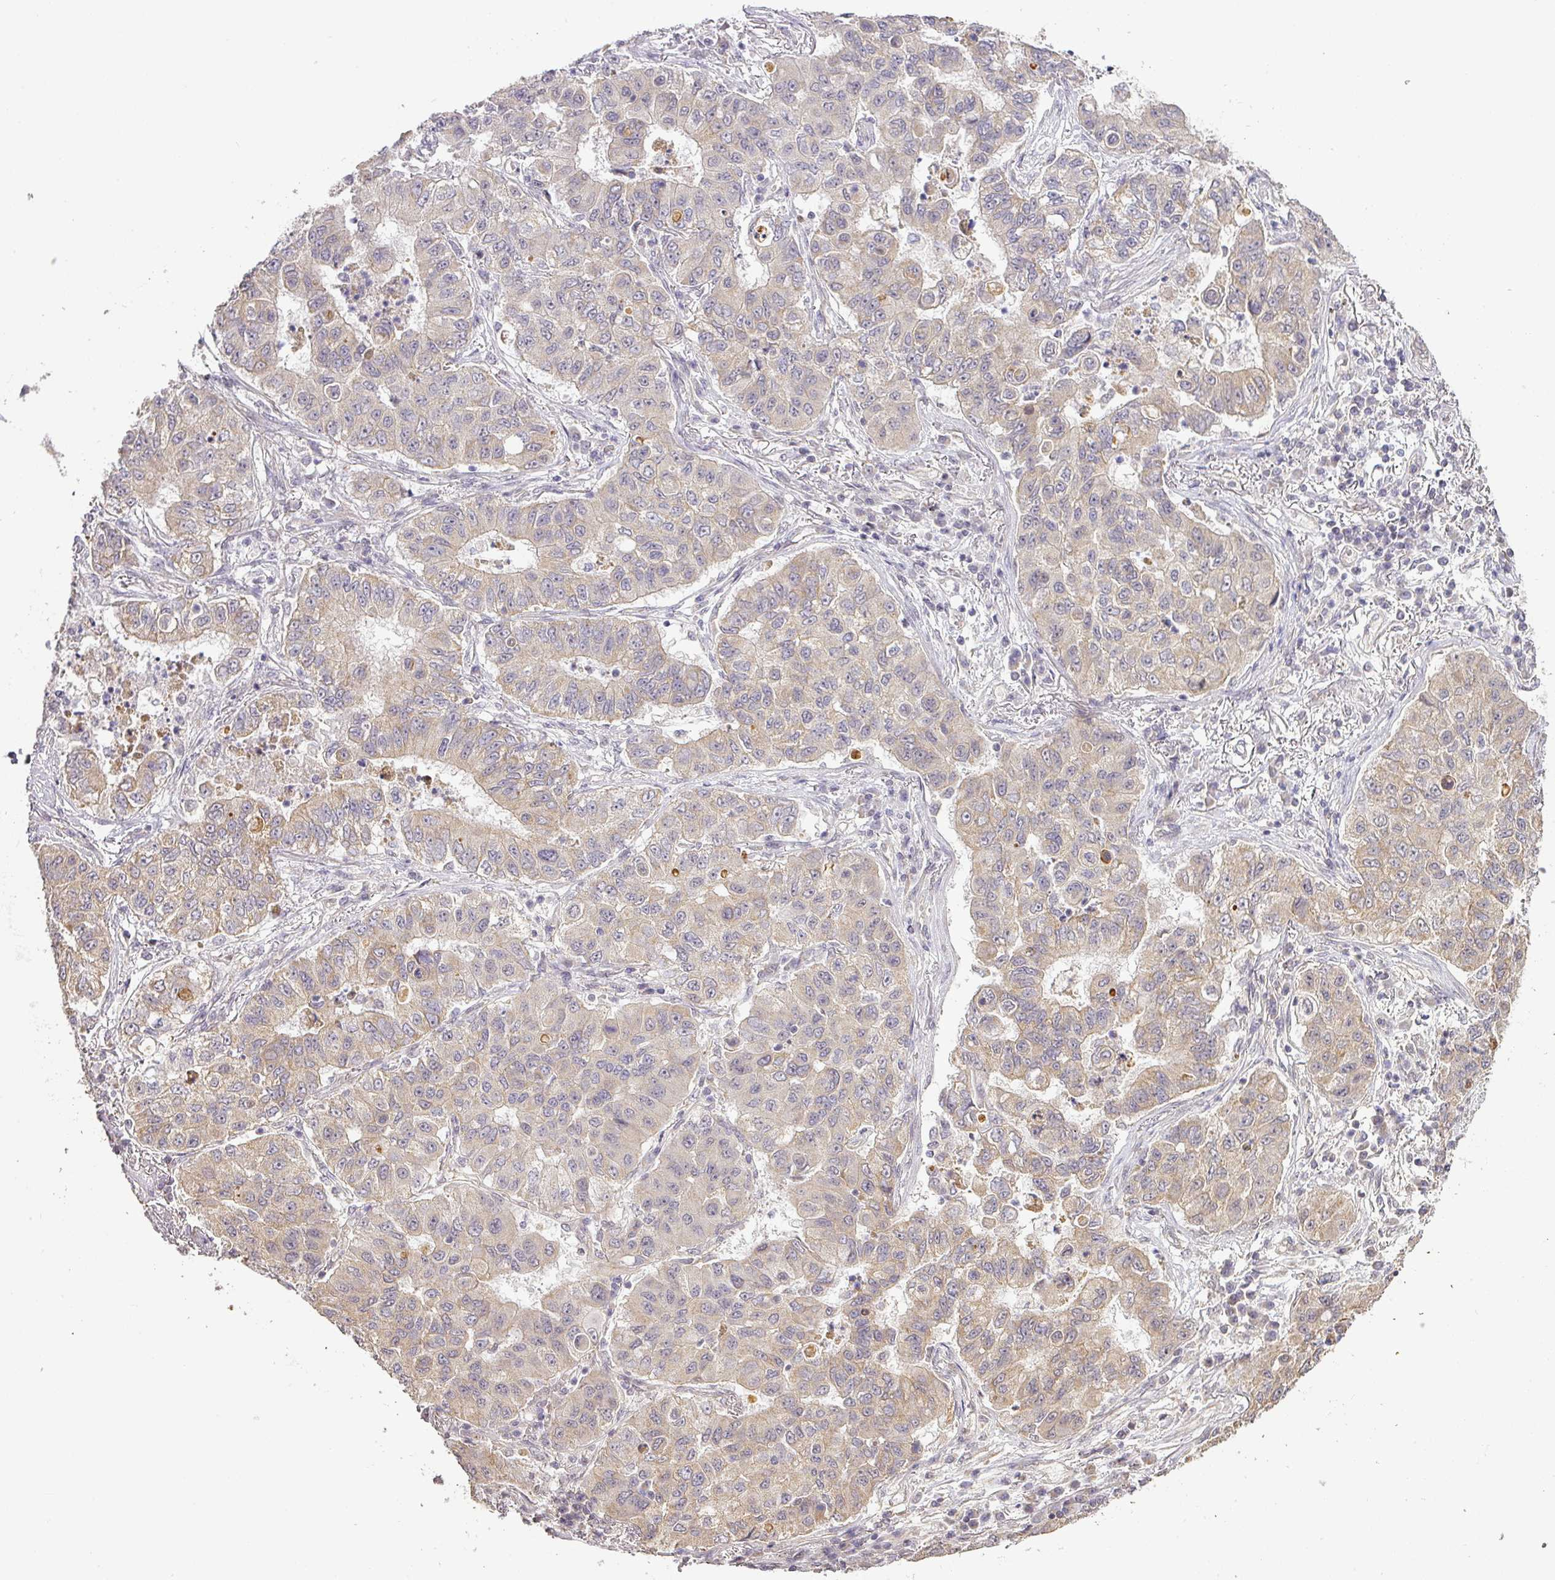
{"staining": {"intensity": "weak", "quantity": "<25%", "location": "cytoplasmic/membranous"}, "tissue": "lung cancer", "cell_type": "Tumor cells", "image_type": "cancer", "snomed": [{"axis": "morphology", "description": "Squamous cell carcinoma, NOS"}, {"axis": "topography", "description": "Lung"}], "caption": "Tumor cells are negative for brown protein staining in lung cancer (squamous cell carcinoma).", "gene": "MYOM2", "patient": {"sex": "male", "age": 74}}